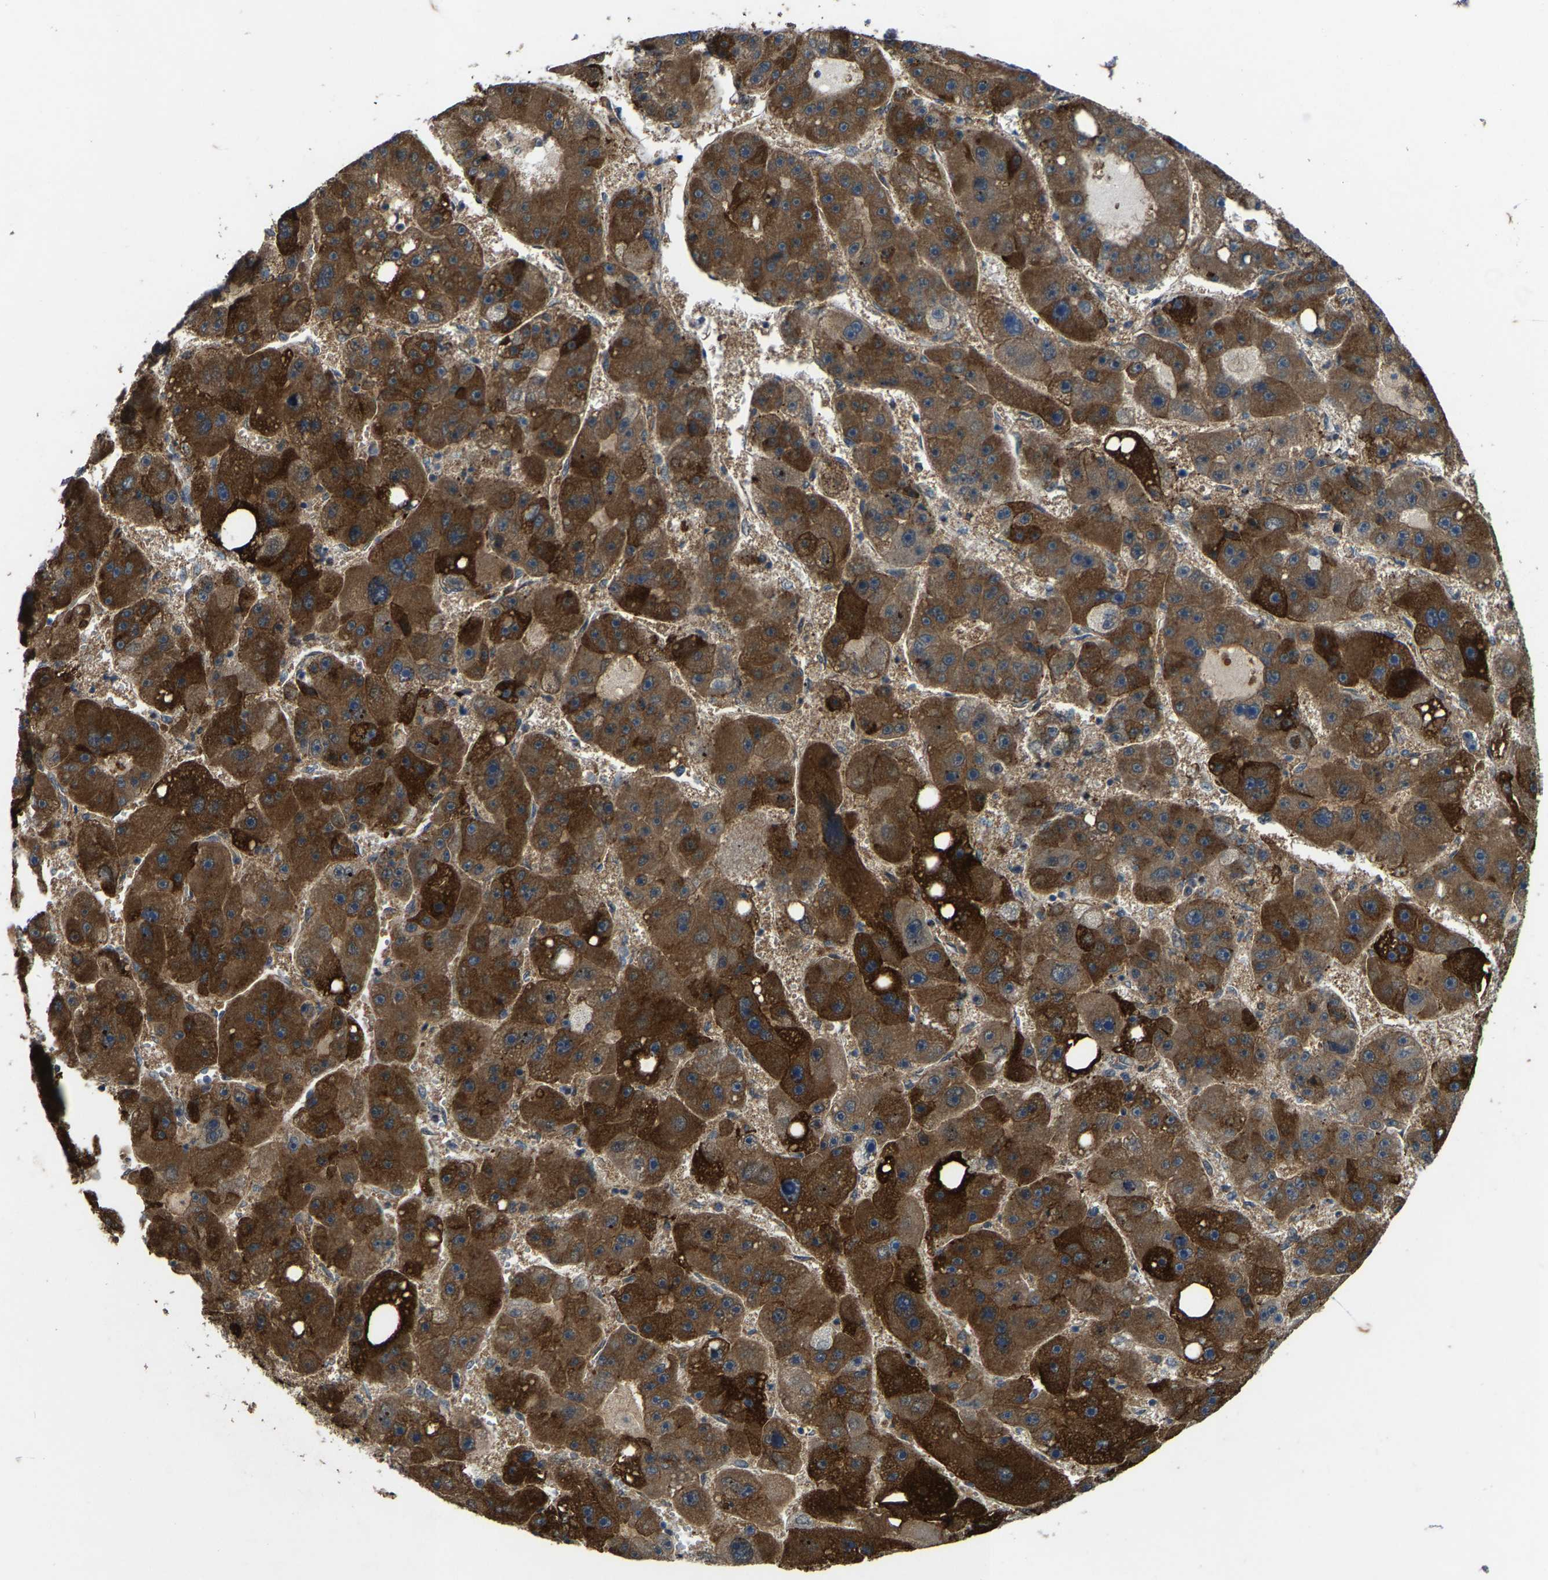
{"staining": {"intensity": "strong", "quantity": "25%-75%", "location": "cytoplasmic/membranous"}, "tissue": "liver cancer", "cell_type": "Tumor cells", "image_type": "cancer", "snomed": [{"axis": "morphology", "description": "Carcinoma, Hepatocellular, NOS"}, {"axis": "topography", "description": "Liver"}], "caption": "IHC micrograph of hepatocellular carcinoma (liver) stained for a protein (brown), which reveals high levels of strong cytoplasmic/membranous expression in about 25%-75% of tumor cells.", "gene": "LRRC72", "patient": {"sex": "female", "age": 61}}